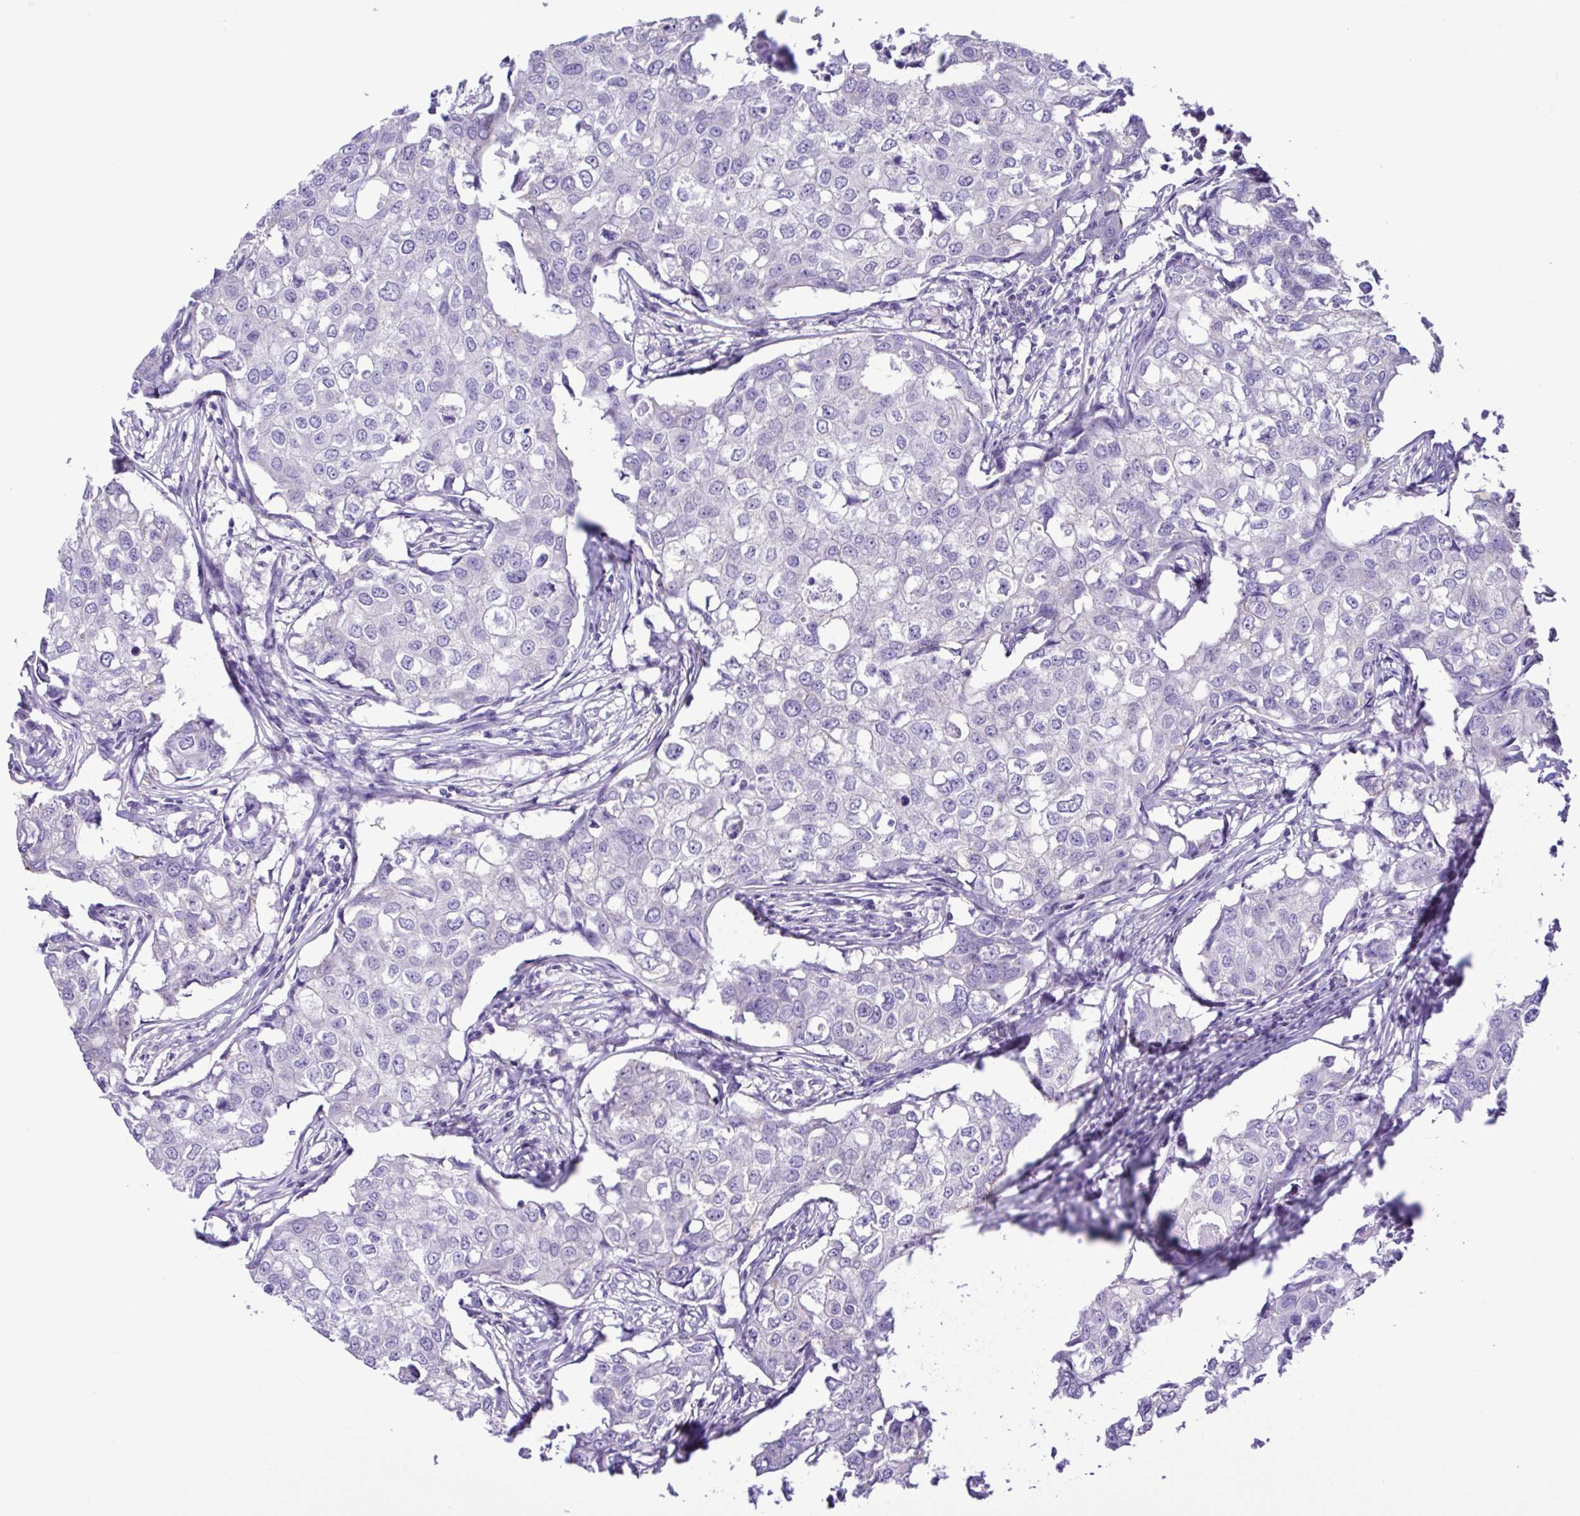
{"staining": {"intensity": "negative", "quantity": "none", "location": "none"}, "tissue": "breast cancer", "cell_type": "Tumor cells", "image_type": "cancer", "snomed": [{"axis": "morphology", "description": "Duct carcinoma"}, {"axis": "topography", "description": "Breast"}], "caption": "Tumor cells show no significant protein positivity in breast cancer (infiltrating ductal carcinoma).", "gene": "CYP17A1", "patient": {"sex": "female", "age": 27}}